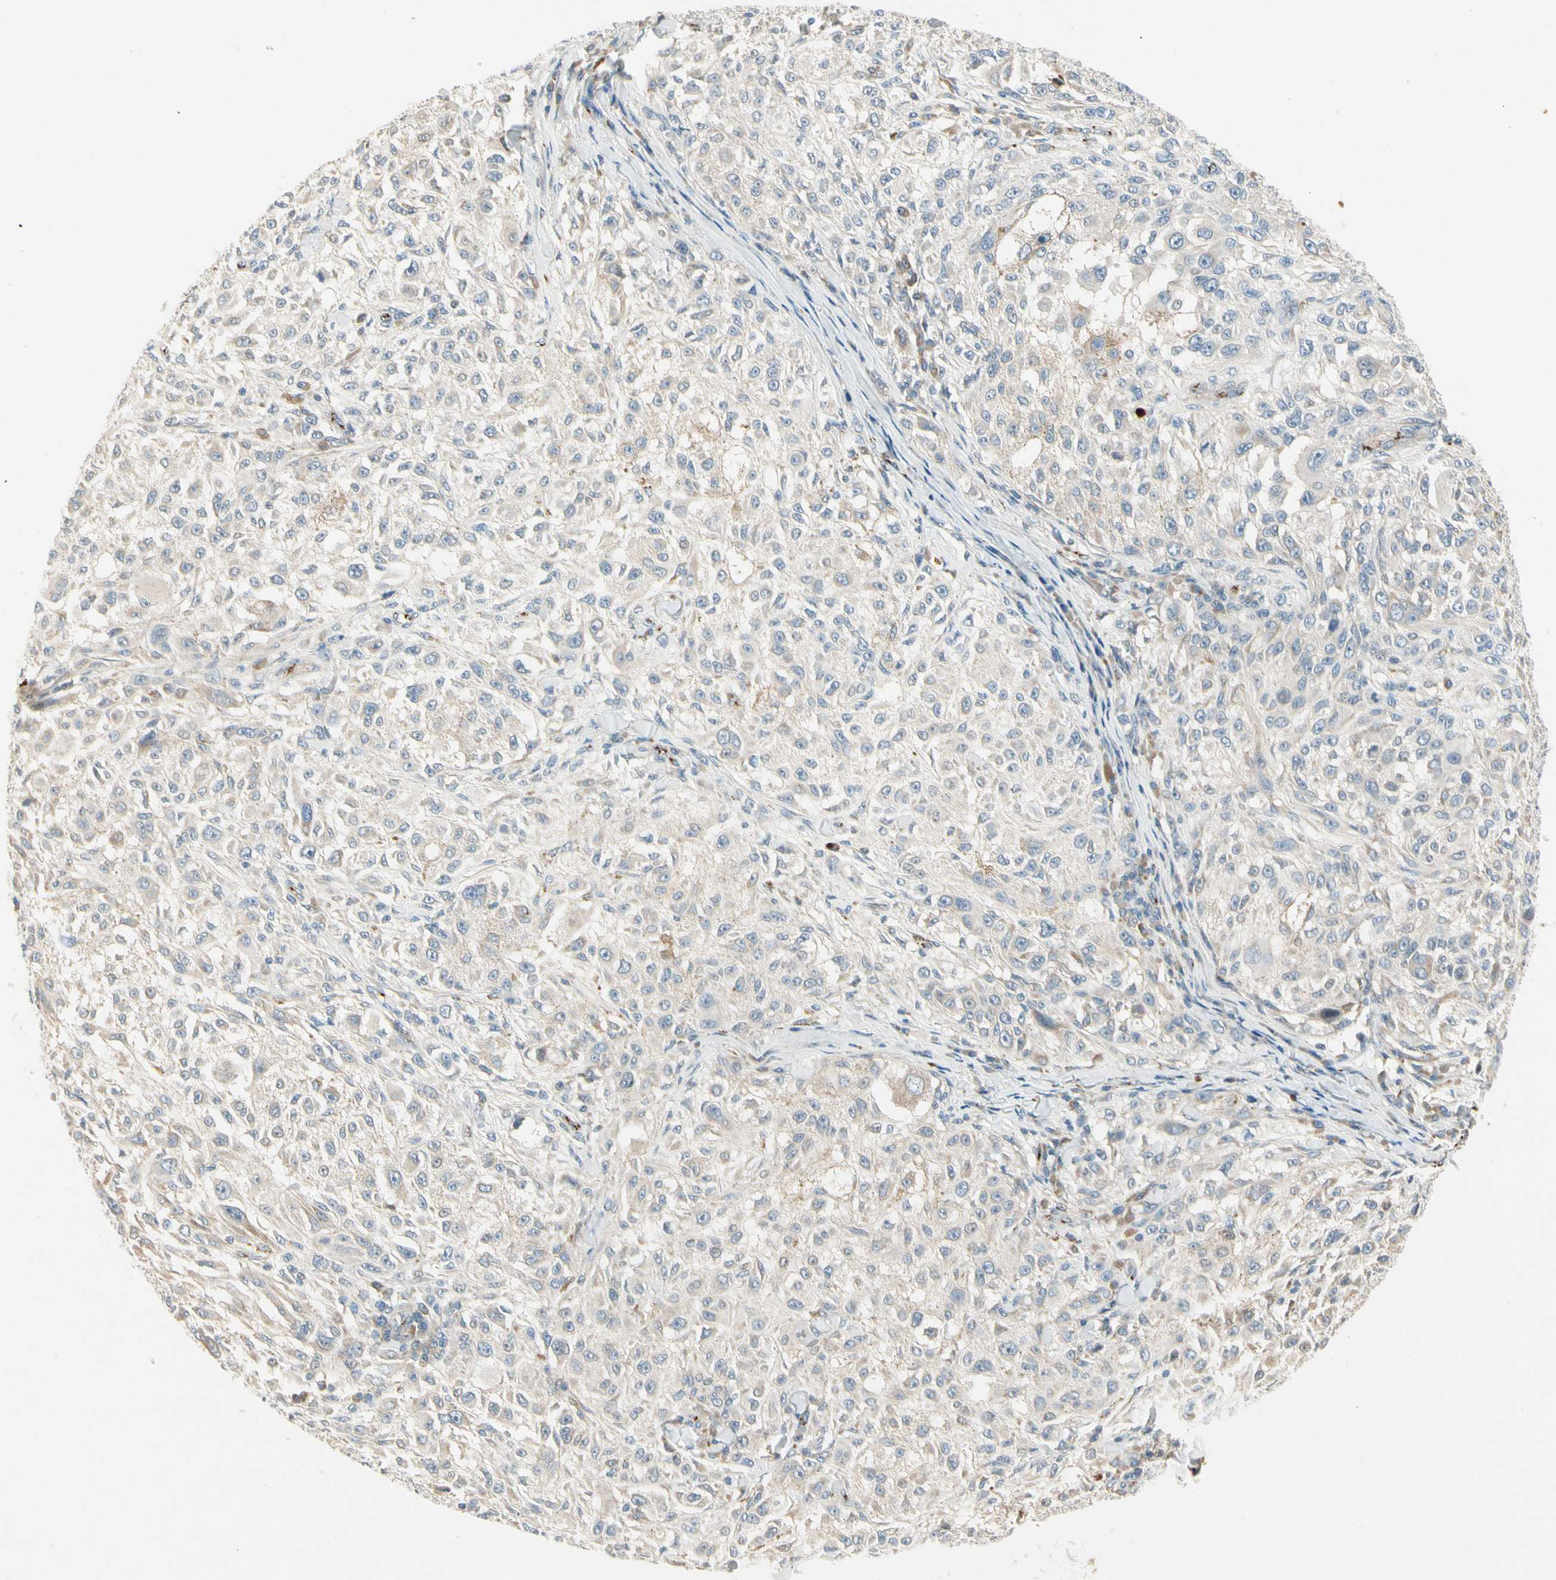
{"staining": {"intensity": "weak", "quantity": "<25%", "location": "cytoplasmic/membranous"}, "tissue": "melanoma", "cell_type": "Tumor cells", "image_type": "cancer", "snomed": [{"axis": "morphology", "description": "Necrosis, NOS"}, {"axis": "morphology", "description": "Malignant melanoma, NOS"}, {"axis": "topography", "description": "Skin"}], "caption": "An immunohistochemistry (IHC) photomicrograph of malignant melanoma is shown. There is no staining in tumor cells of malignant melanoma. Nuclei are stained in blue.", "gene": "MANSC1", "patient": {"sex": "female", "age": 87}}